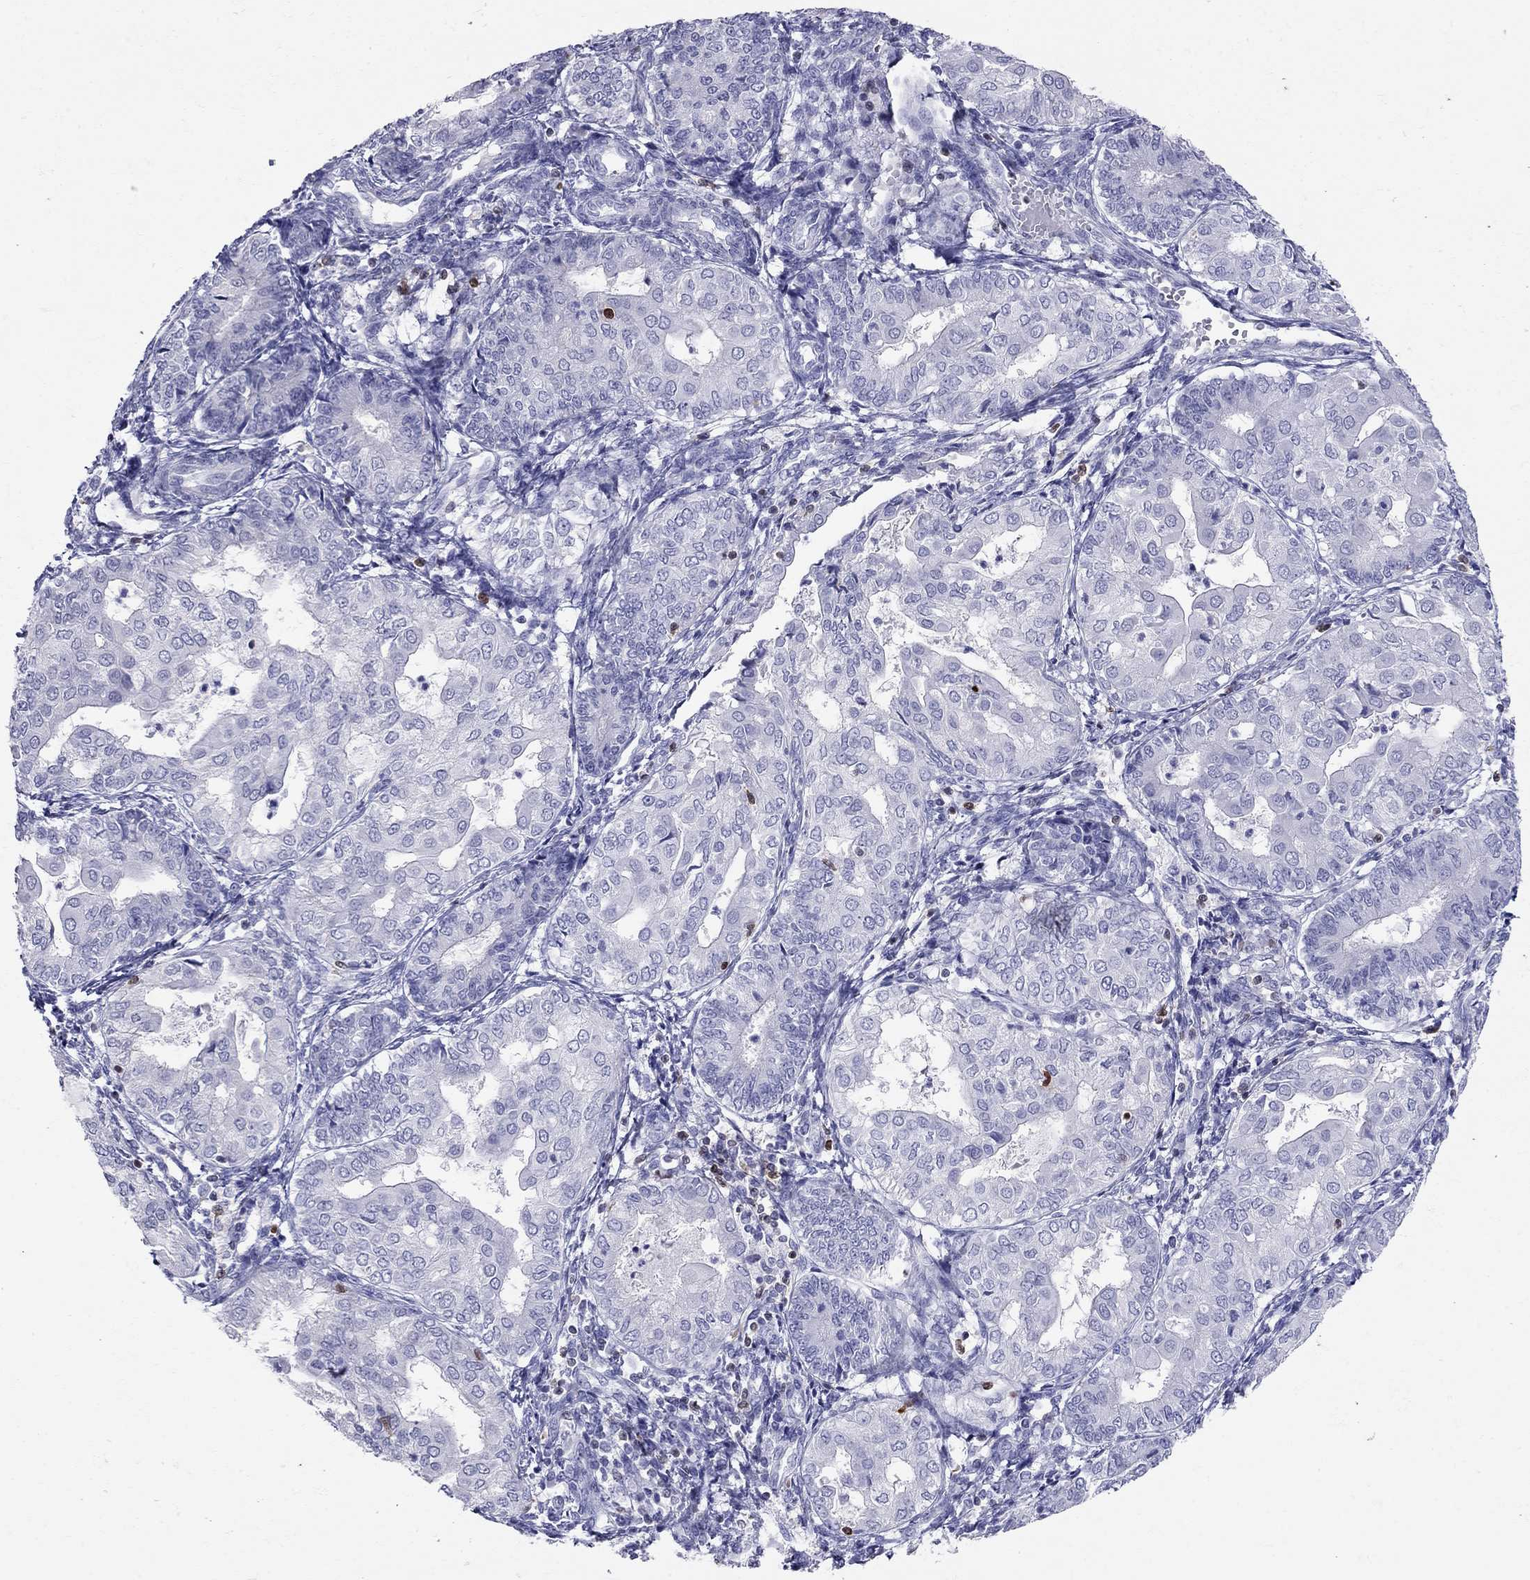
{"staining": {"intensity": "negative", "quantity": "none", "location": "none"}, "tissue": "endometrial cancer", "cell_type": "Tumor cells", "image_type": "cancer", "snomed": [{"axis": "morphology", "description": "Adenocarcinoma, NOS"}, {"axis": "topography", "description": "Endometrium"}], "caption": "Immunohistochemistry (IHC) of human endometrial cancer (adenocarcinoma) shows no expression in tumor cells.", "gene": "SH2D2A", "patient": {"sex": "female", "age": 68}}